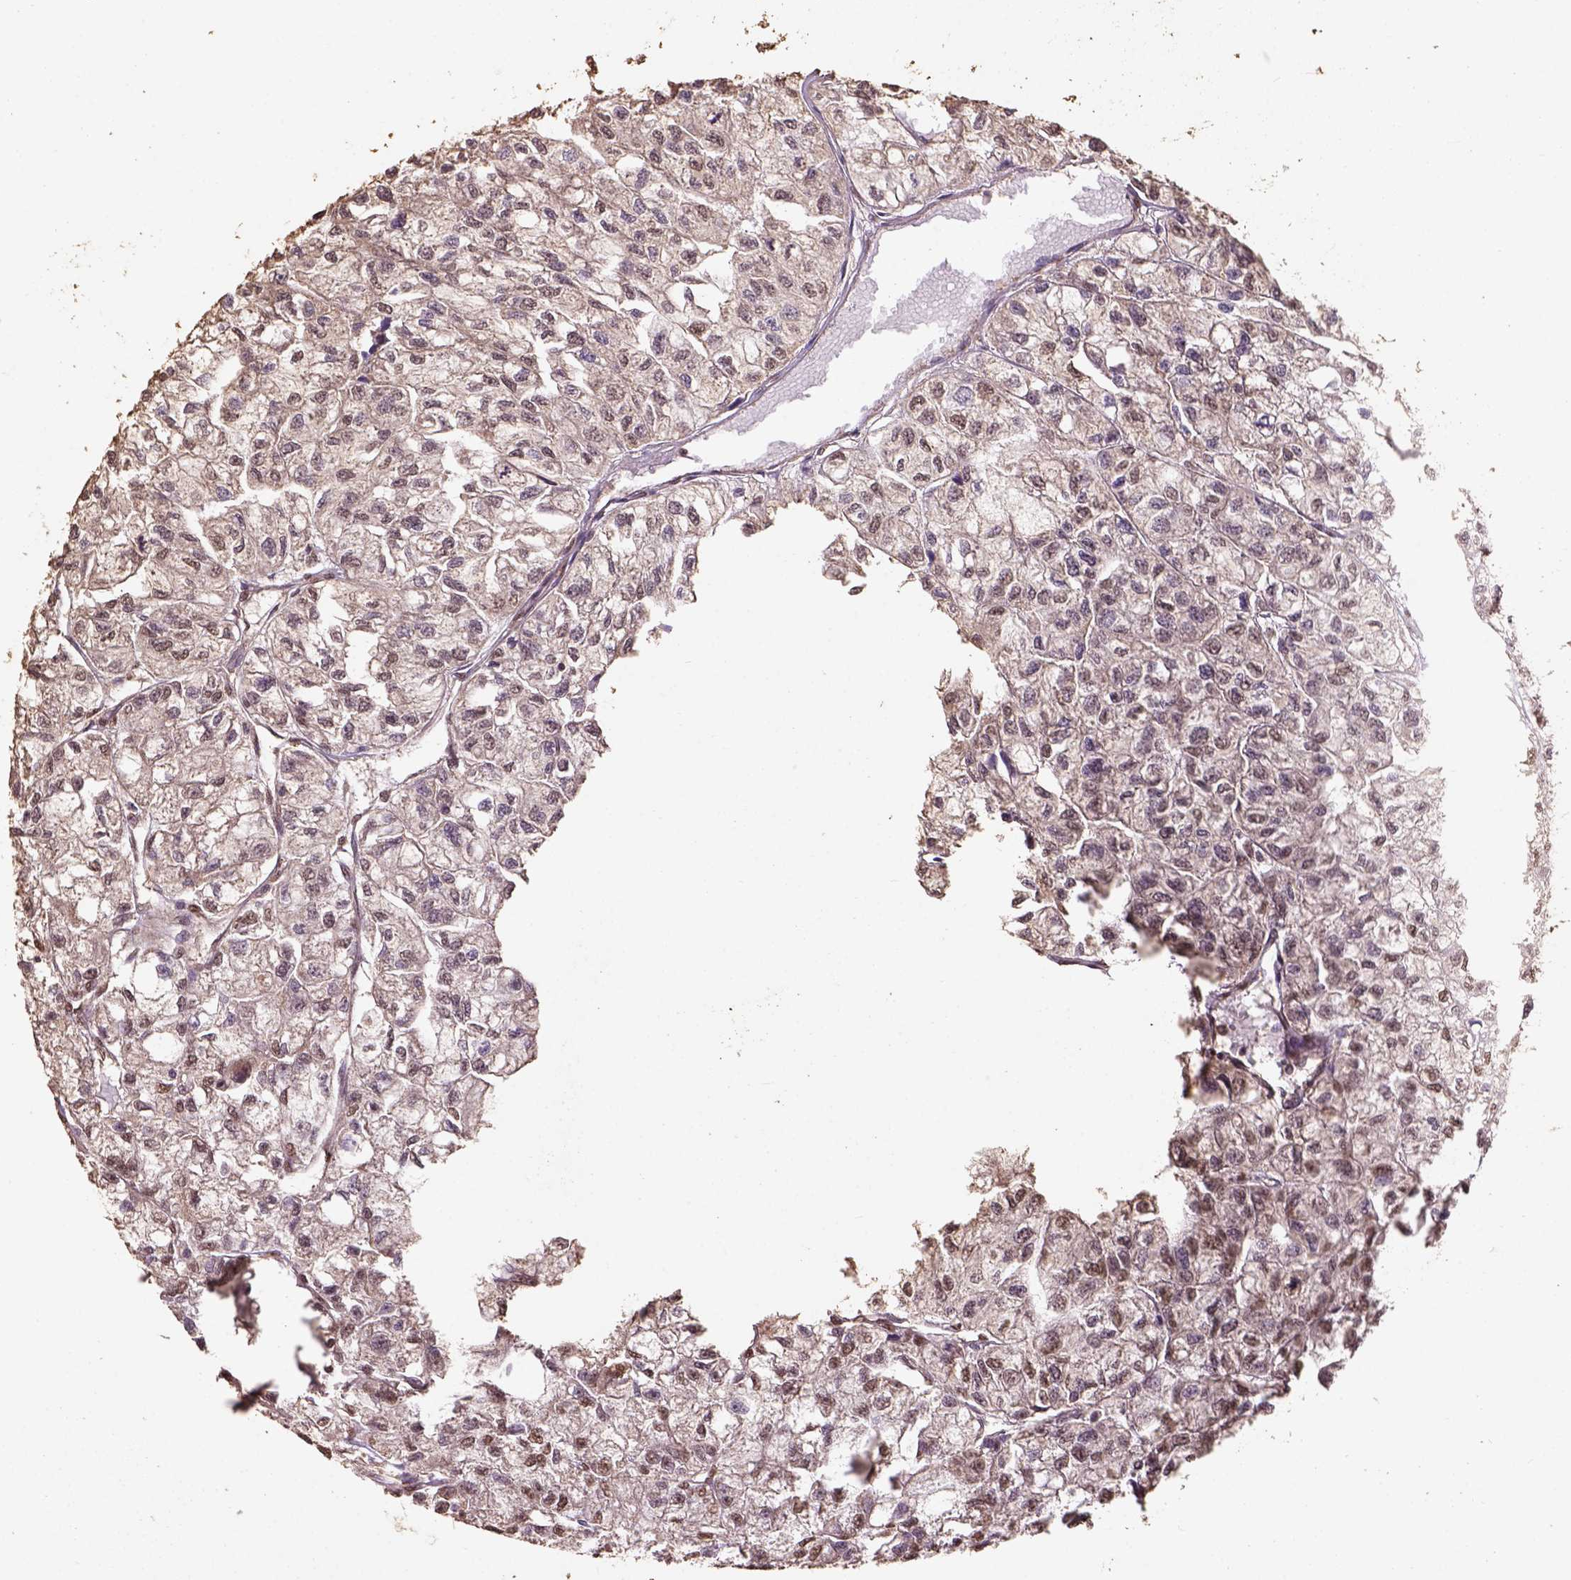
{"staining": {"intensity": "moderate", "quantity": "<25%", "location": "nuclear"}, "tissue": "renal cancer", "cell_type": "Tumor cells", "image_type": "cancer", "snomed": [{"axis": "morphology", "description": "Adenocarcinoma, NOS"}, {"axis": "topography", "description": "Kidney"}], "caption": "Renal cancer (adenocarcinoma) stained with DAB (3,3'-diaminobenzidine) immunohistochemistry (IHC) exhibits low levels of moderate nuclear staining in approximately <25% of tumor cells.", "gene": "CSTF2T", "patient": {"sex": "male", "age": 56}}